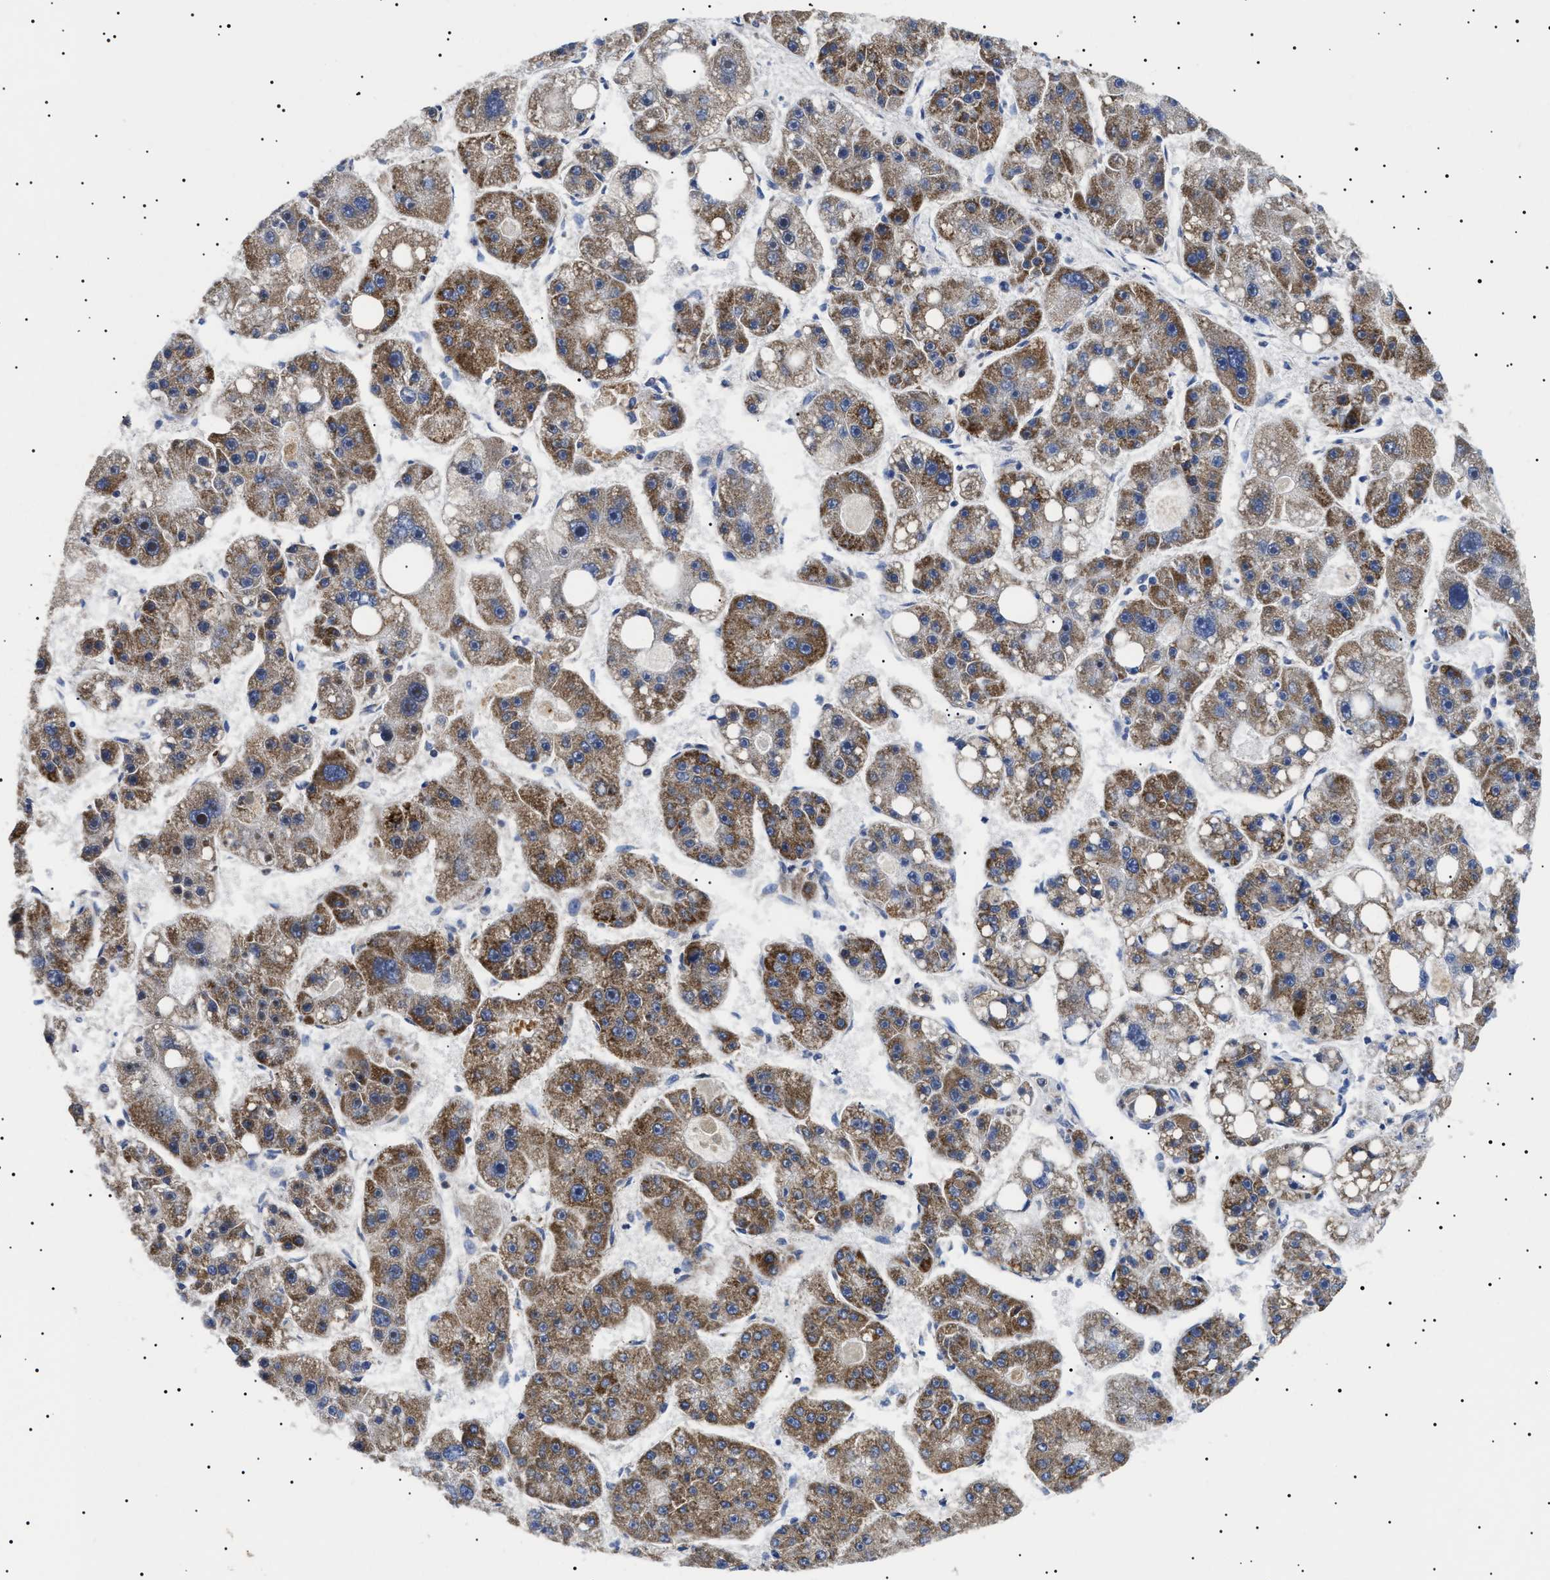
{"staining": {"intensity": "moderate", "quantity": ">75%", "location": "cytoplasmic/membranous"}, "tissue": "liver cancer", "cell_type": "Tumor cells", "image_type": "cancer", "snomed": [{"axis": "morphology", "description": "Carcinoma, Hepatocellular, NOS"}, {"axis": "topography", "description": "Liver"}], "caption": "An IHC histopathology image of neoplastic tissue is shown. Protein staining in brown shows moderate cytoplasmic/membranous positivity in liver hepatocellular carcinoma within tumor cells.", "gene": "CHRDL2", "patient": {"sex": "female", "age": 61}}